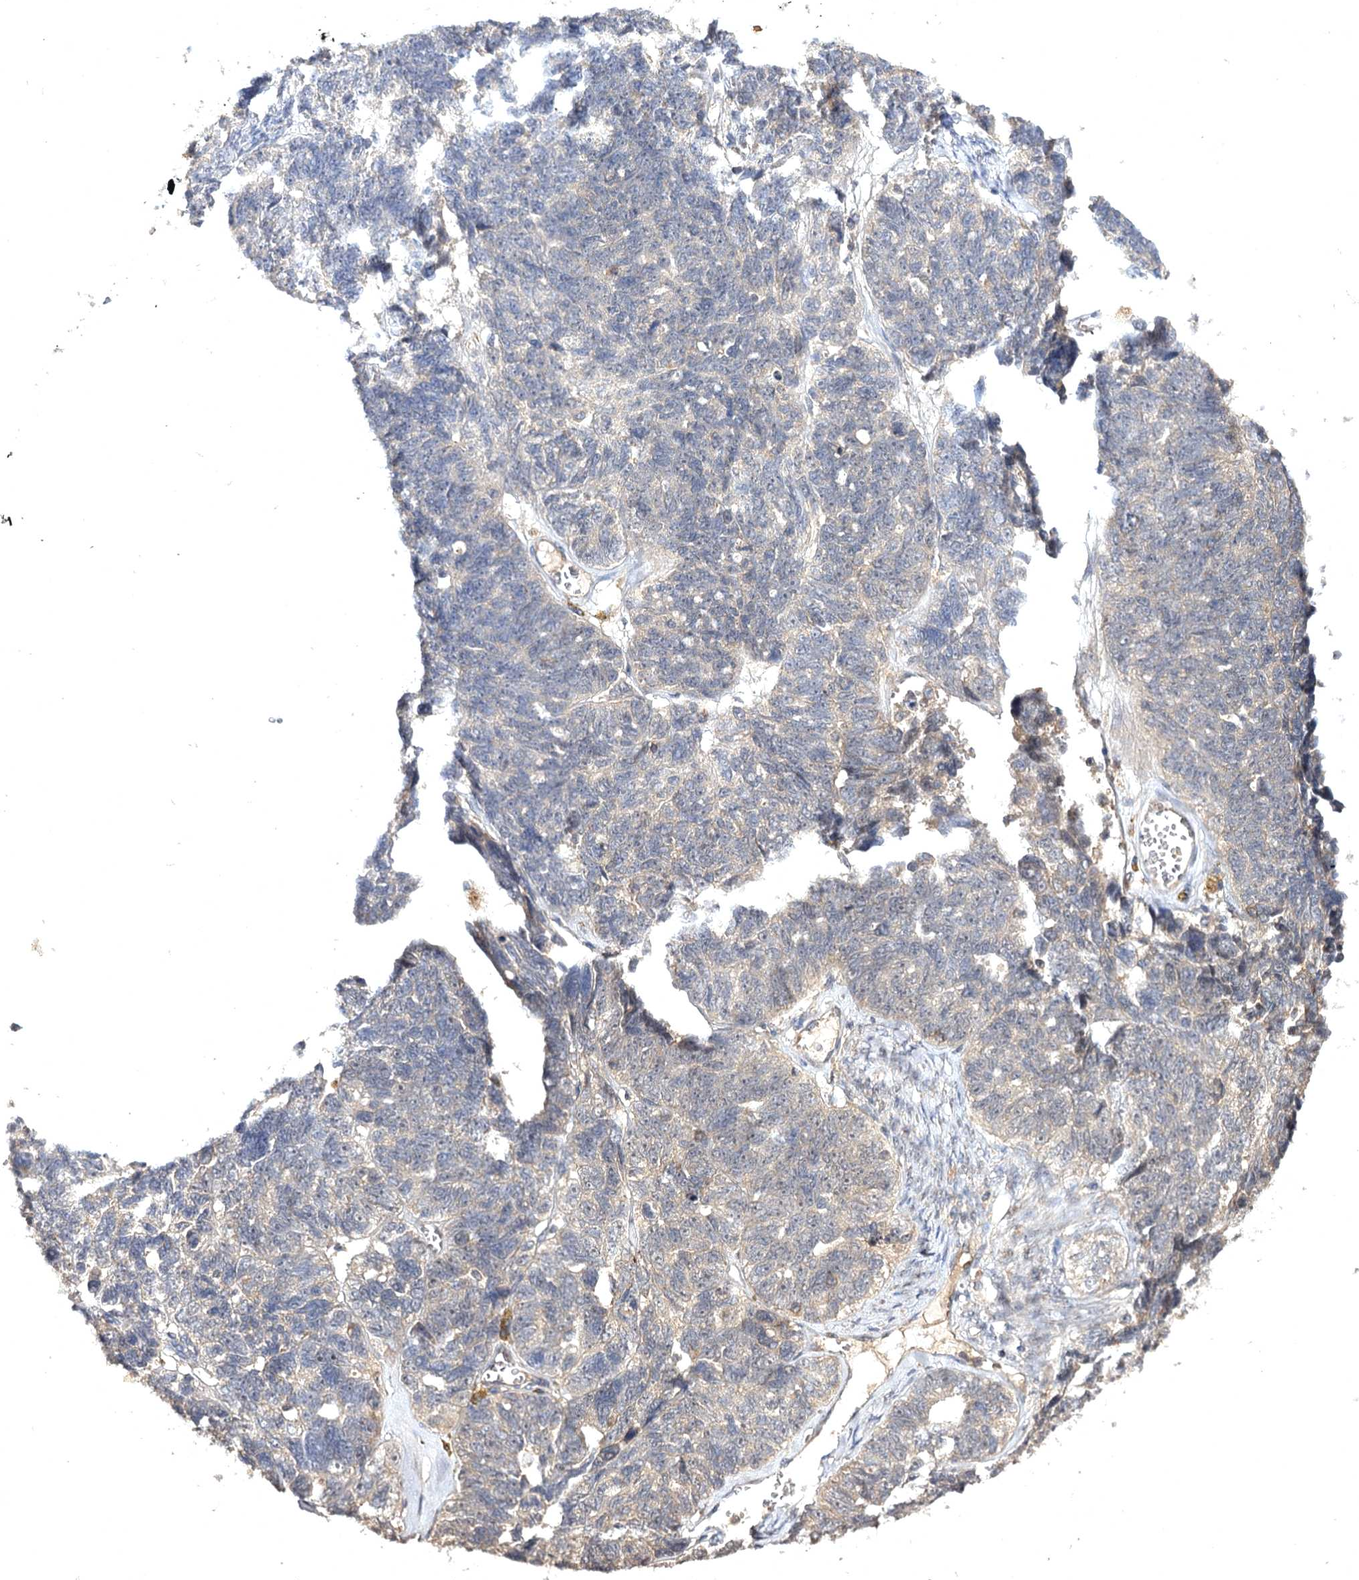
{"staining": {"intensity": "weak", "quantity": "25%-75%", "location": "cytoplasmic/membranous"}, "tissue": "ovarian cancer", "cell_type": "Tumor cells", "image_type": "cancer", "snomed": [{"axis": "morphology", "description": "Cystadenocarcinoma, serous, NOS"}, {"axis": "topography", "description": "Ovary"}], "caption": "Ovarian cancer stained for a protein (brown) exhibits weak cytoplasmic/membranous positive positivity in about 25%-75% of tumor cells.", "gene": "BCR", "patient": {"sex": "female", "age": 79}}